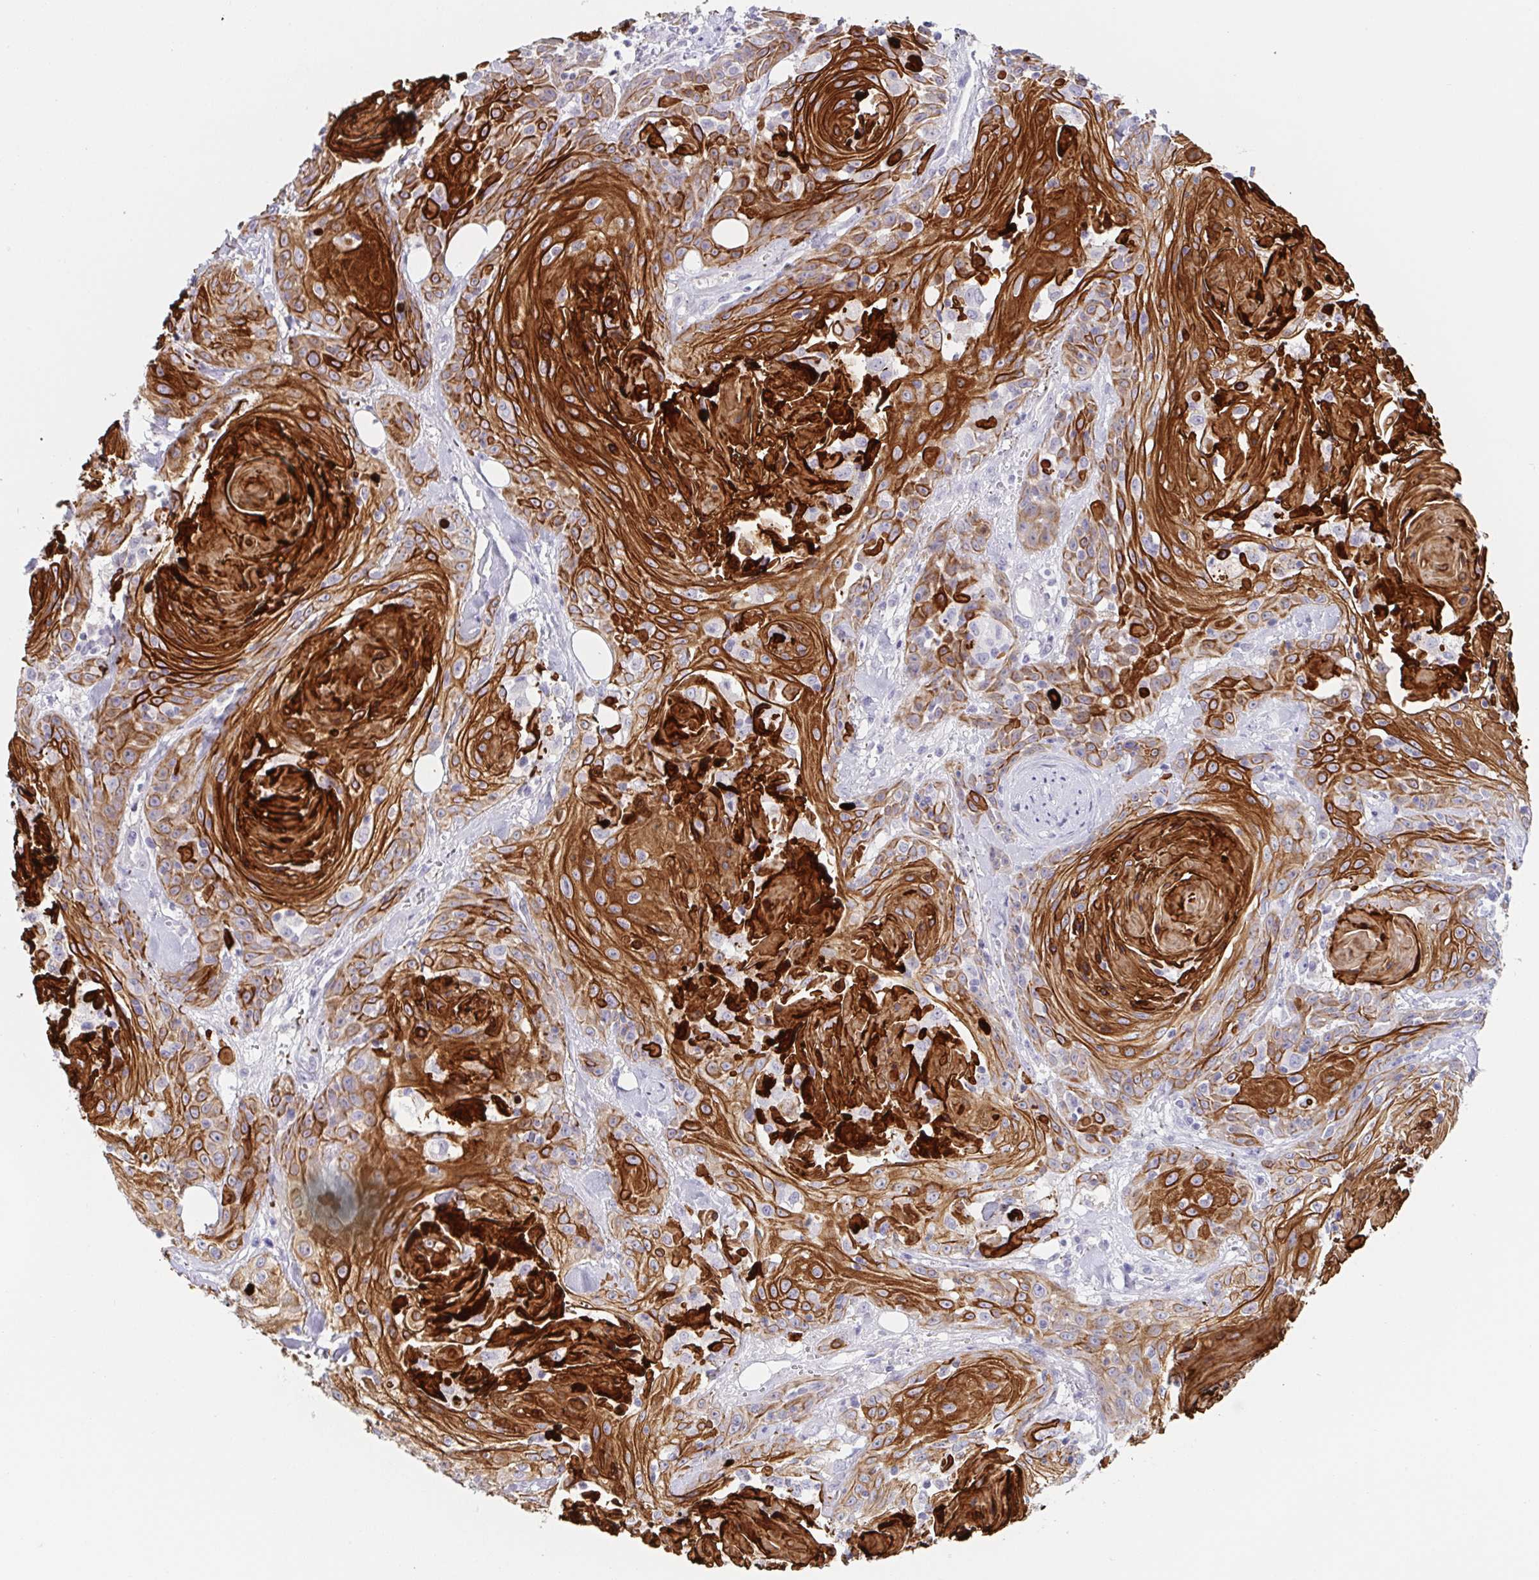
{"staining": {"intensity": "strong", "quantity": ">75%", "location": "cytoplasmic/membranous"}, "tissue": "head and neck cancer", "cell_type": "Tumor cells", "image_type": "cancer", "snomed": [{"axis": "morphology", "description": "Squamous cell carcinoma, NOS"}, {"axis": "topography", "description": "Head-Neck"}], "caption": "This is an image of immunohistochemistry staining of head and neck squamous cell carcinoma, which shows strong expression in the cytoplasmic/membranous of tumor cells.", "gene": "RHOV", "patient": {"sex": "female", "age": 84}}